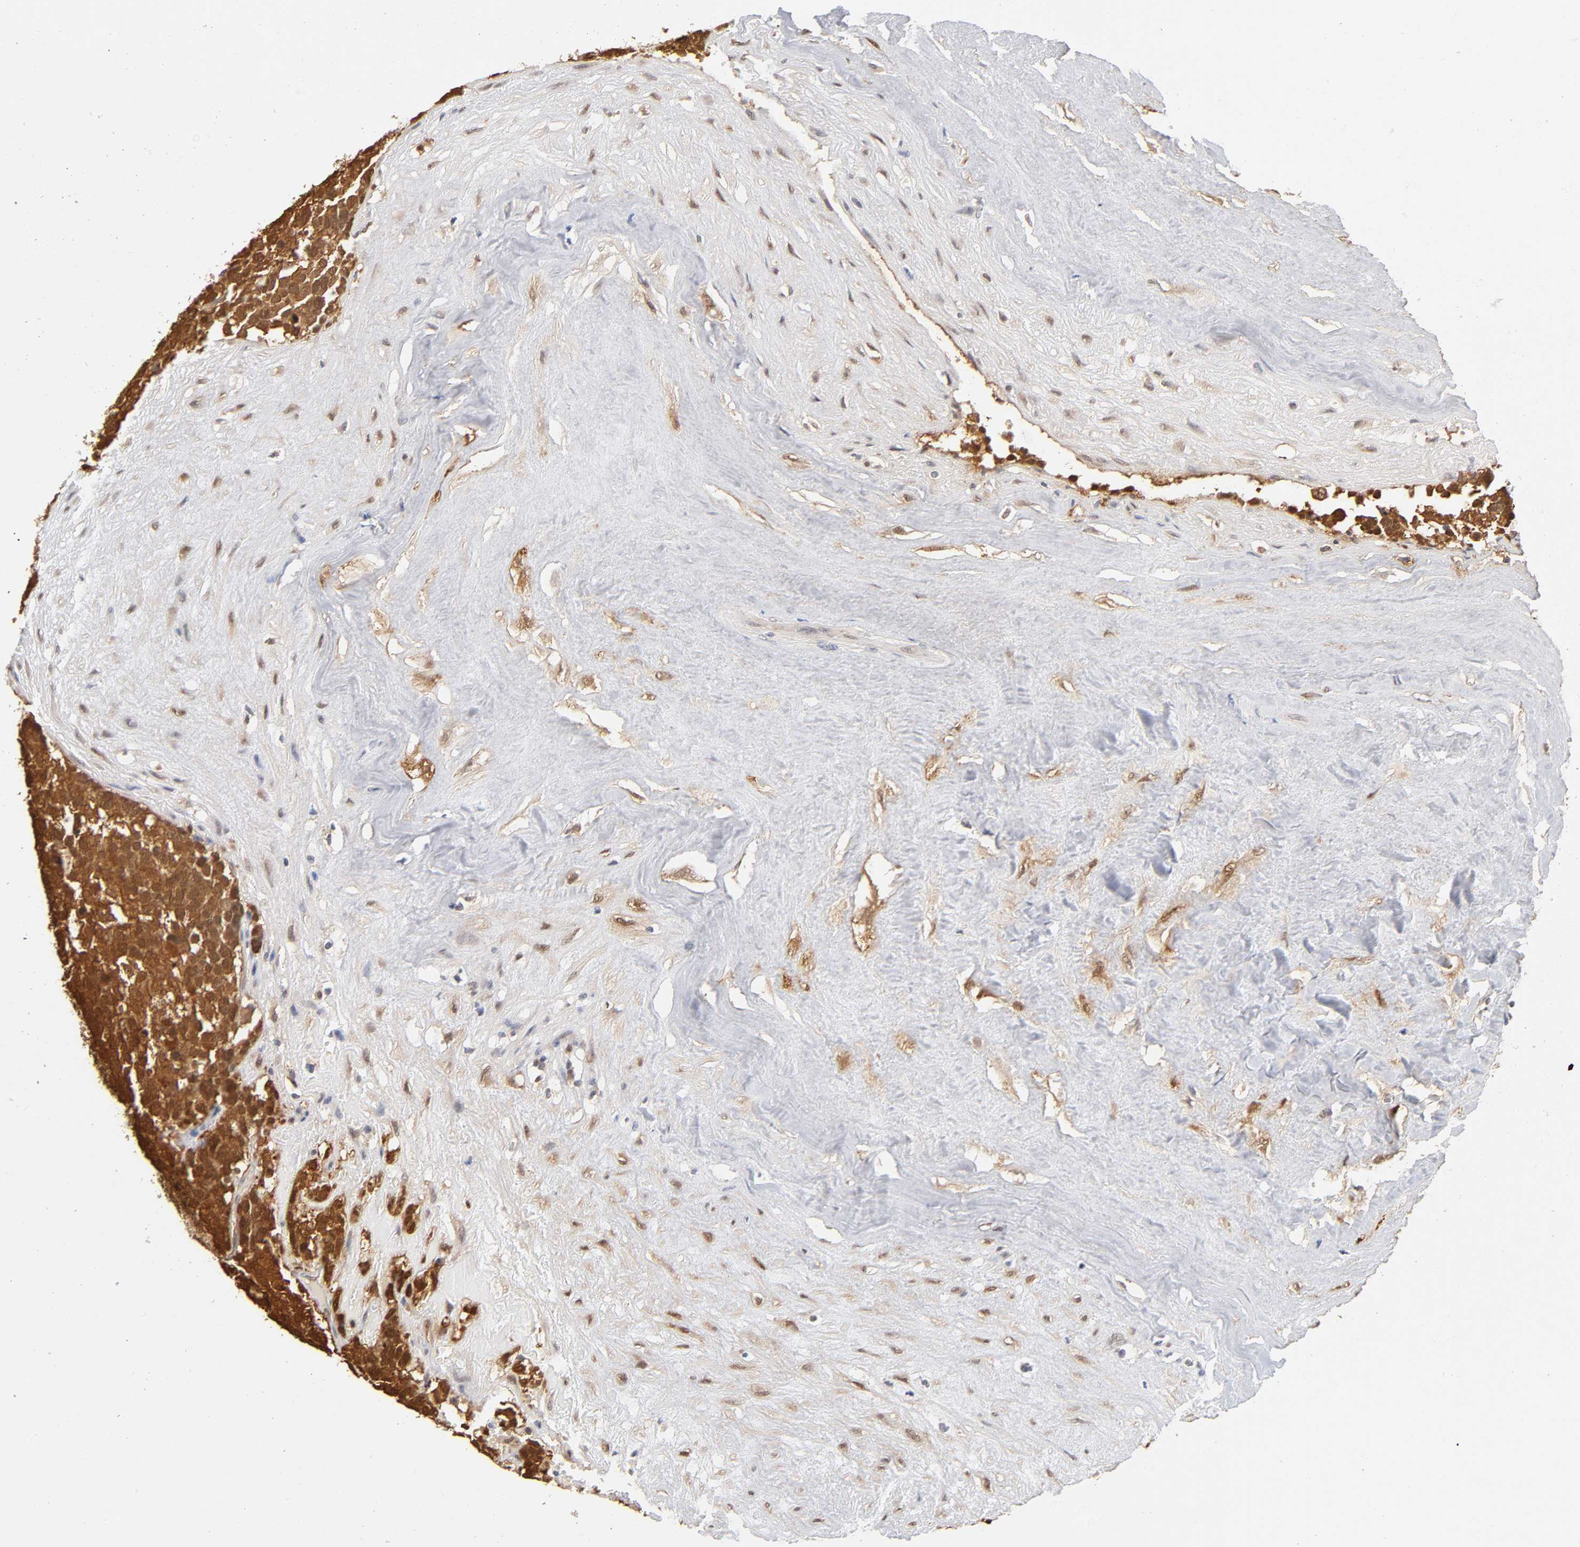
{"staining": {"intensity": "strong", "quantity": ">75%", "location": "cytoplasmic/membranous"}, "tissue": "testis cancer", "cell_type": "Tumor cells", "image_type": "cancer", "snomed": [{"axis": "morphology", "description": "Seminoma, NOS"}, {"axis": "topography", "description": "Testis"}], "caption": "Strong cytoplasmic/membranous protein positivity is identified in about >75% of tumor cells in seminoma (testis). The protein is shown in brown color, while the nuclei are stained blue.", "gene": "DFFB", "patient": {"sex": "male", "age": 71}}